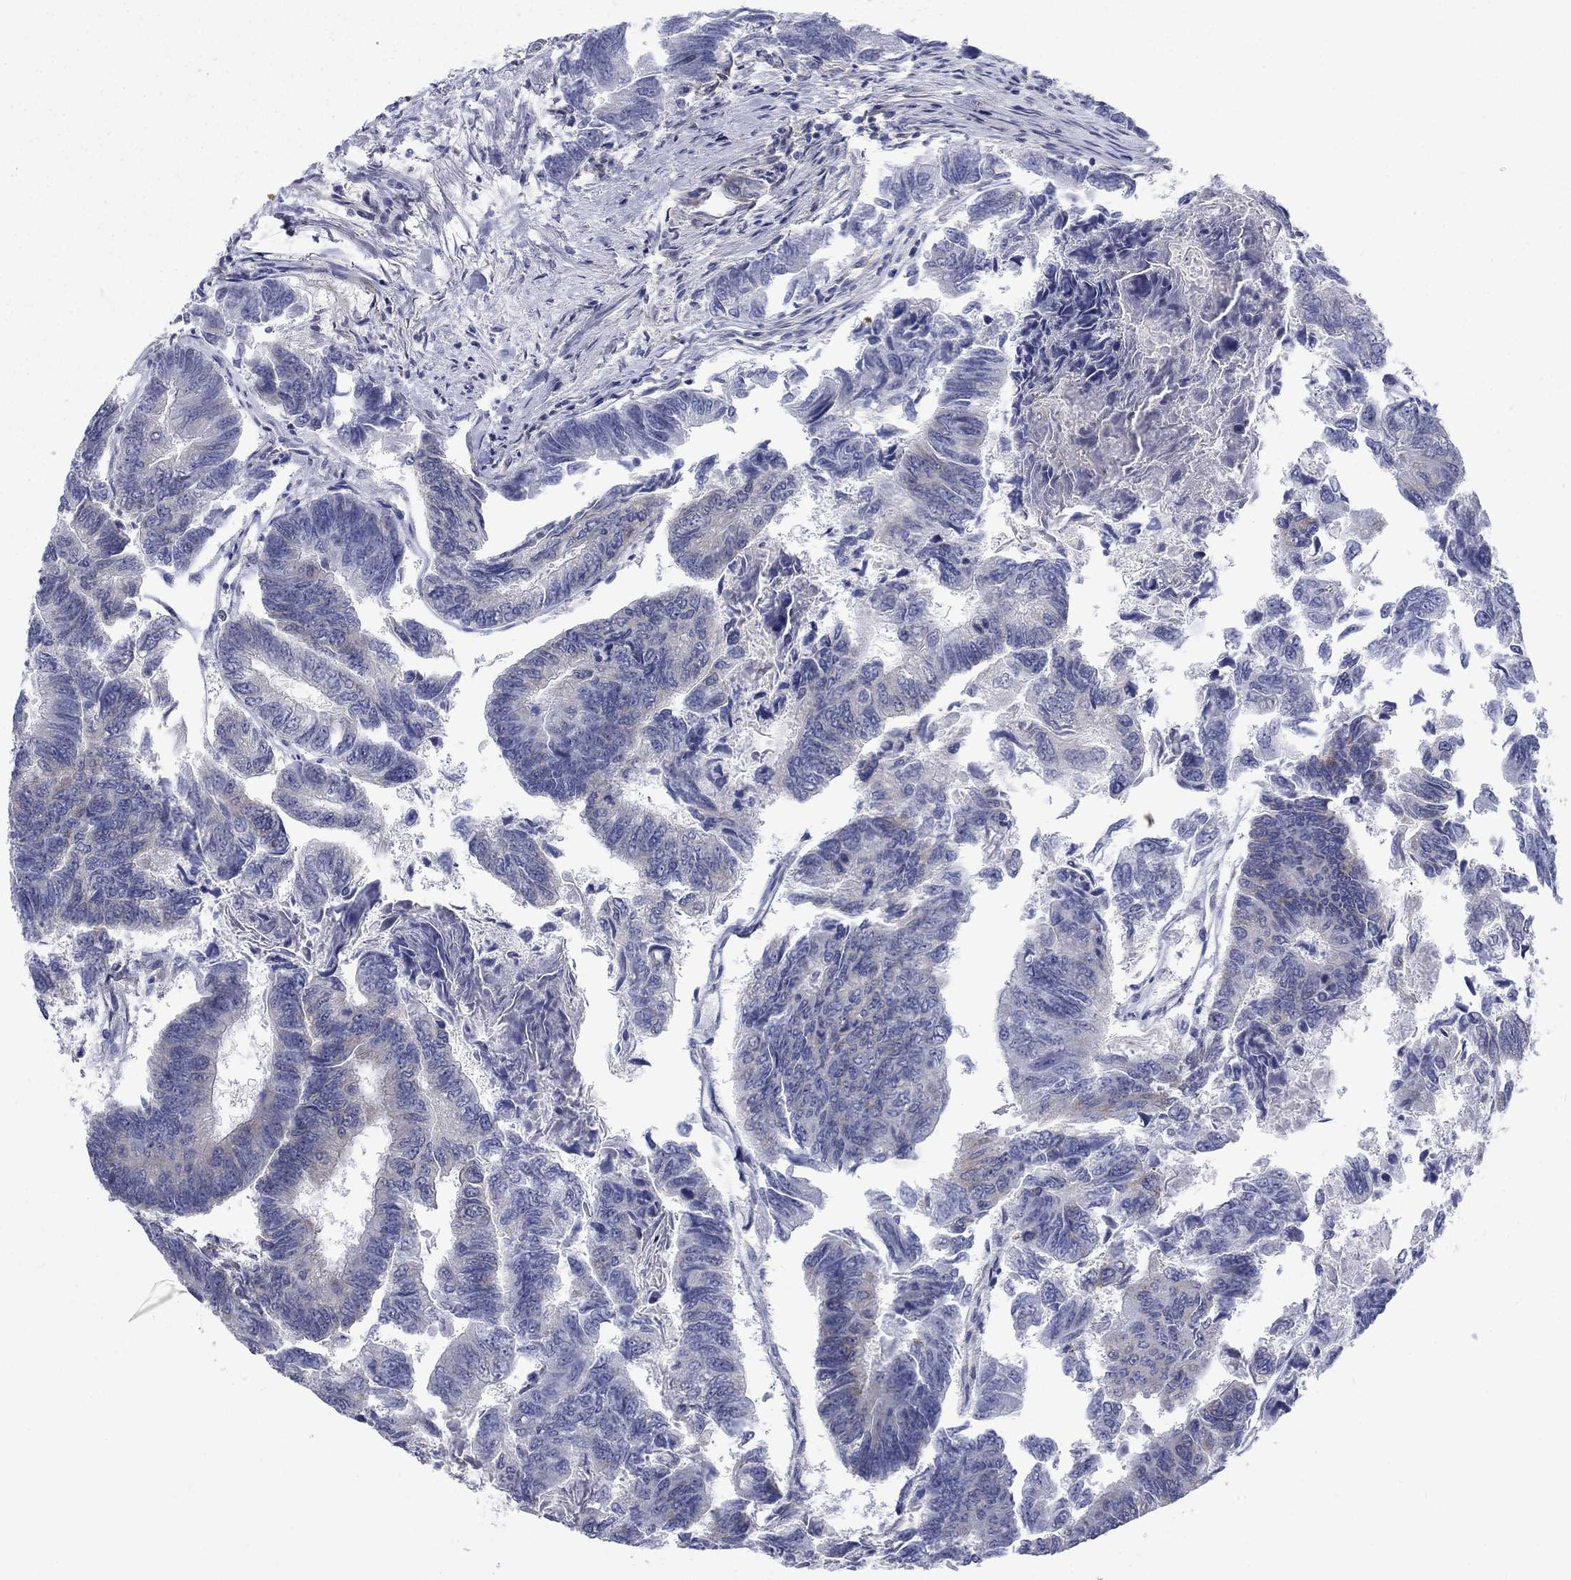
{"staining": {"intensity": "negative", "quantity": "none", "location": "none"}, "tissue": "colorectal cancer", "cell_type": "Tumor cells", "image_type": "cancer", "snomed": [{"axis": "morphology", "description": "Adenocarcinoma, NOS"}, {"axis": "topography", "description": "Colon"}], "caption": "This is a photomicrograph of IHC staining of colorectal cancer (adenocarcinoma), which shows no positivity in tumor cells. (DAB (3,3'-diaminobenzidine) immunohistochemistry with hematoxylin counter stain).", "gene": "FXR1", "patient": {"sex": "female", "age": 65}}